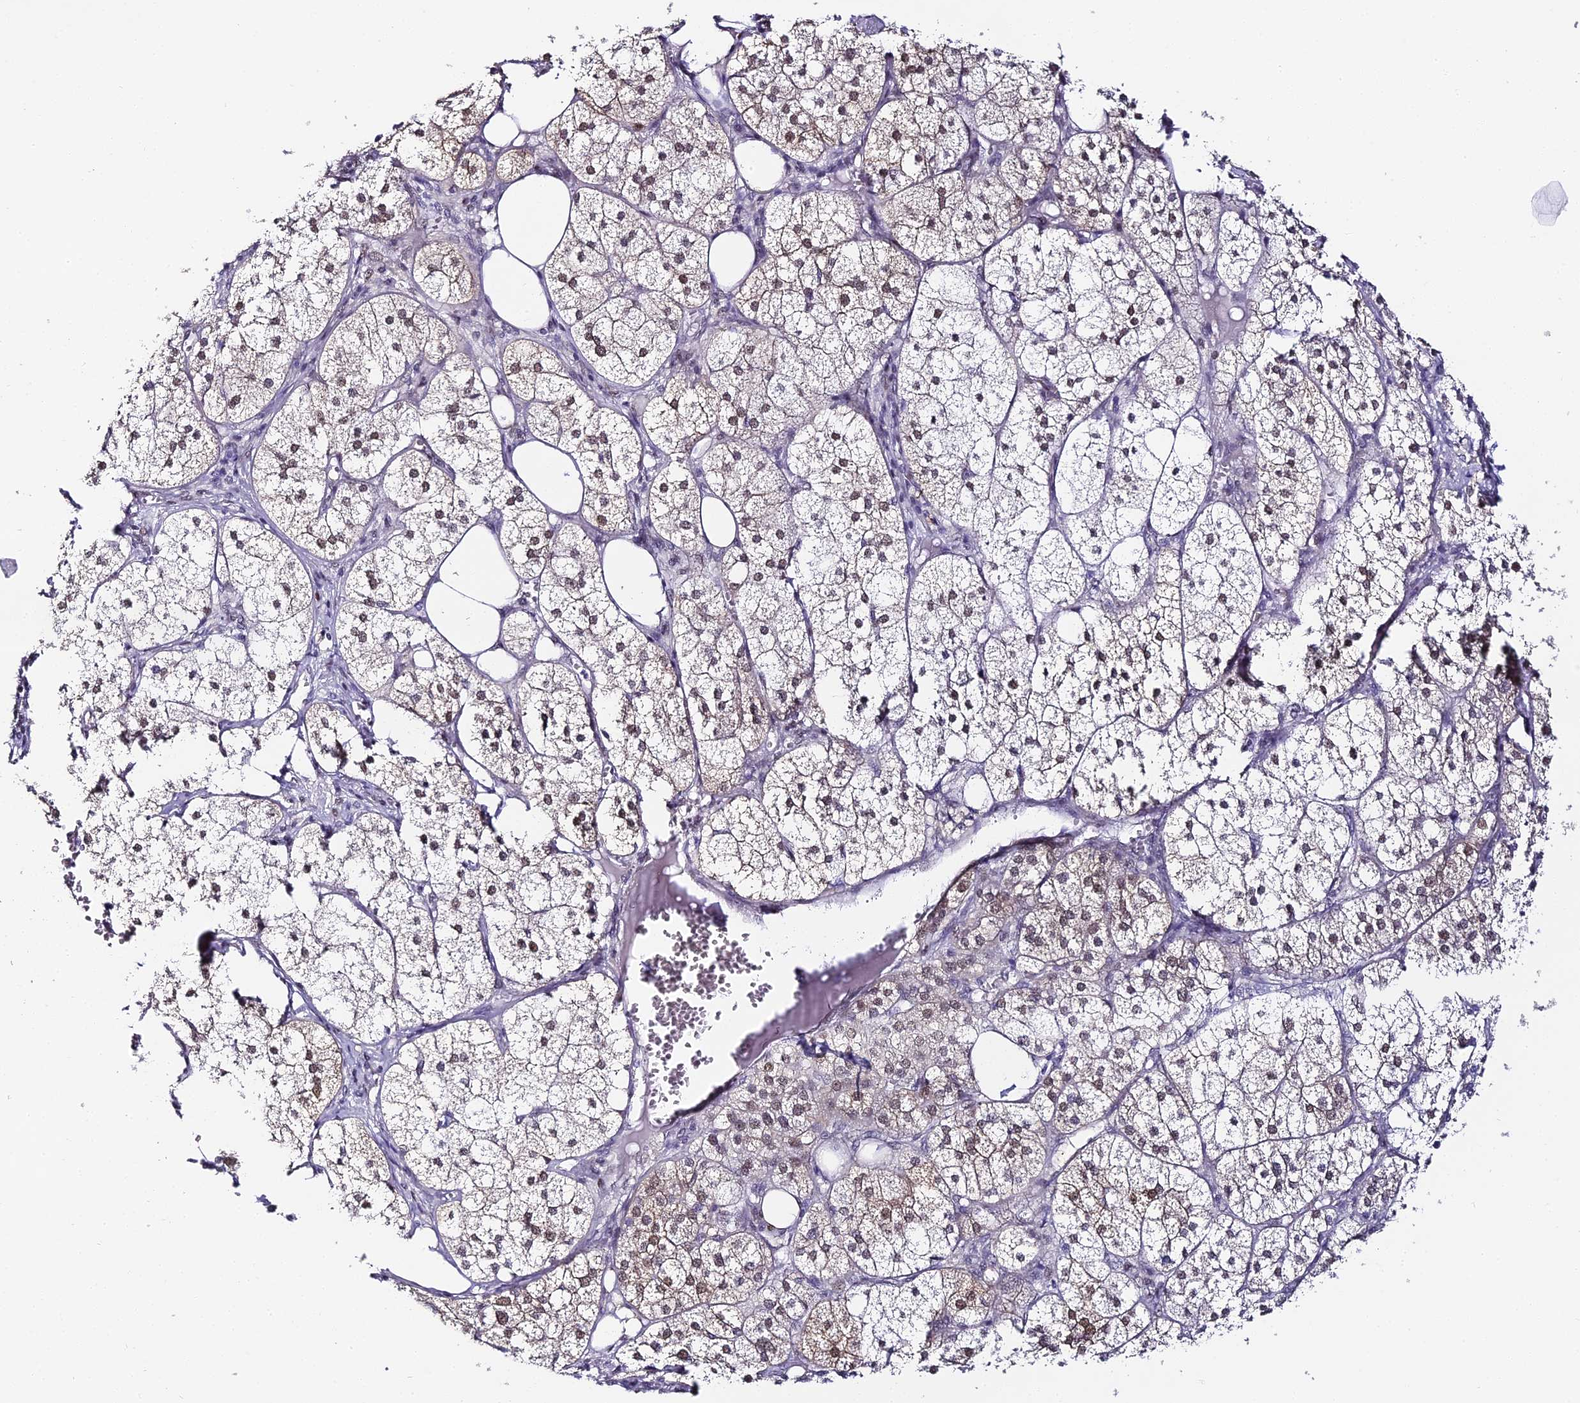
{"staining": {"intensity": "weak", "quantity": "25%-75%", "location": "cytoplasmic/membranous,nuclear"}, "tissue": "adrenal gland", "cell_type": "Glandular cells", "image_type": "normal", "snomed": [{"axis": "morphology", "description": "Normal tissue, NOS"}, {"axis": "topography", "description": "Adrenal gland"}], "caption": "Adrenal gland stained for a protein (brown) reveals weak cytoplasmic/membranous,nuclear positive expression in approximately 25%-75% of glandular cells.", "gene": "ABHD14A", "patient": {"sex": "female", "age": 61}}